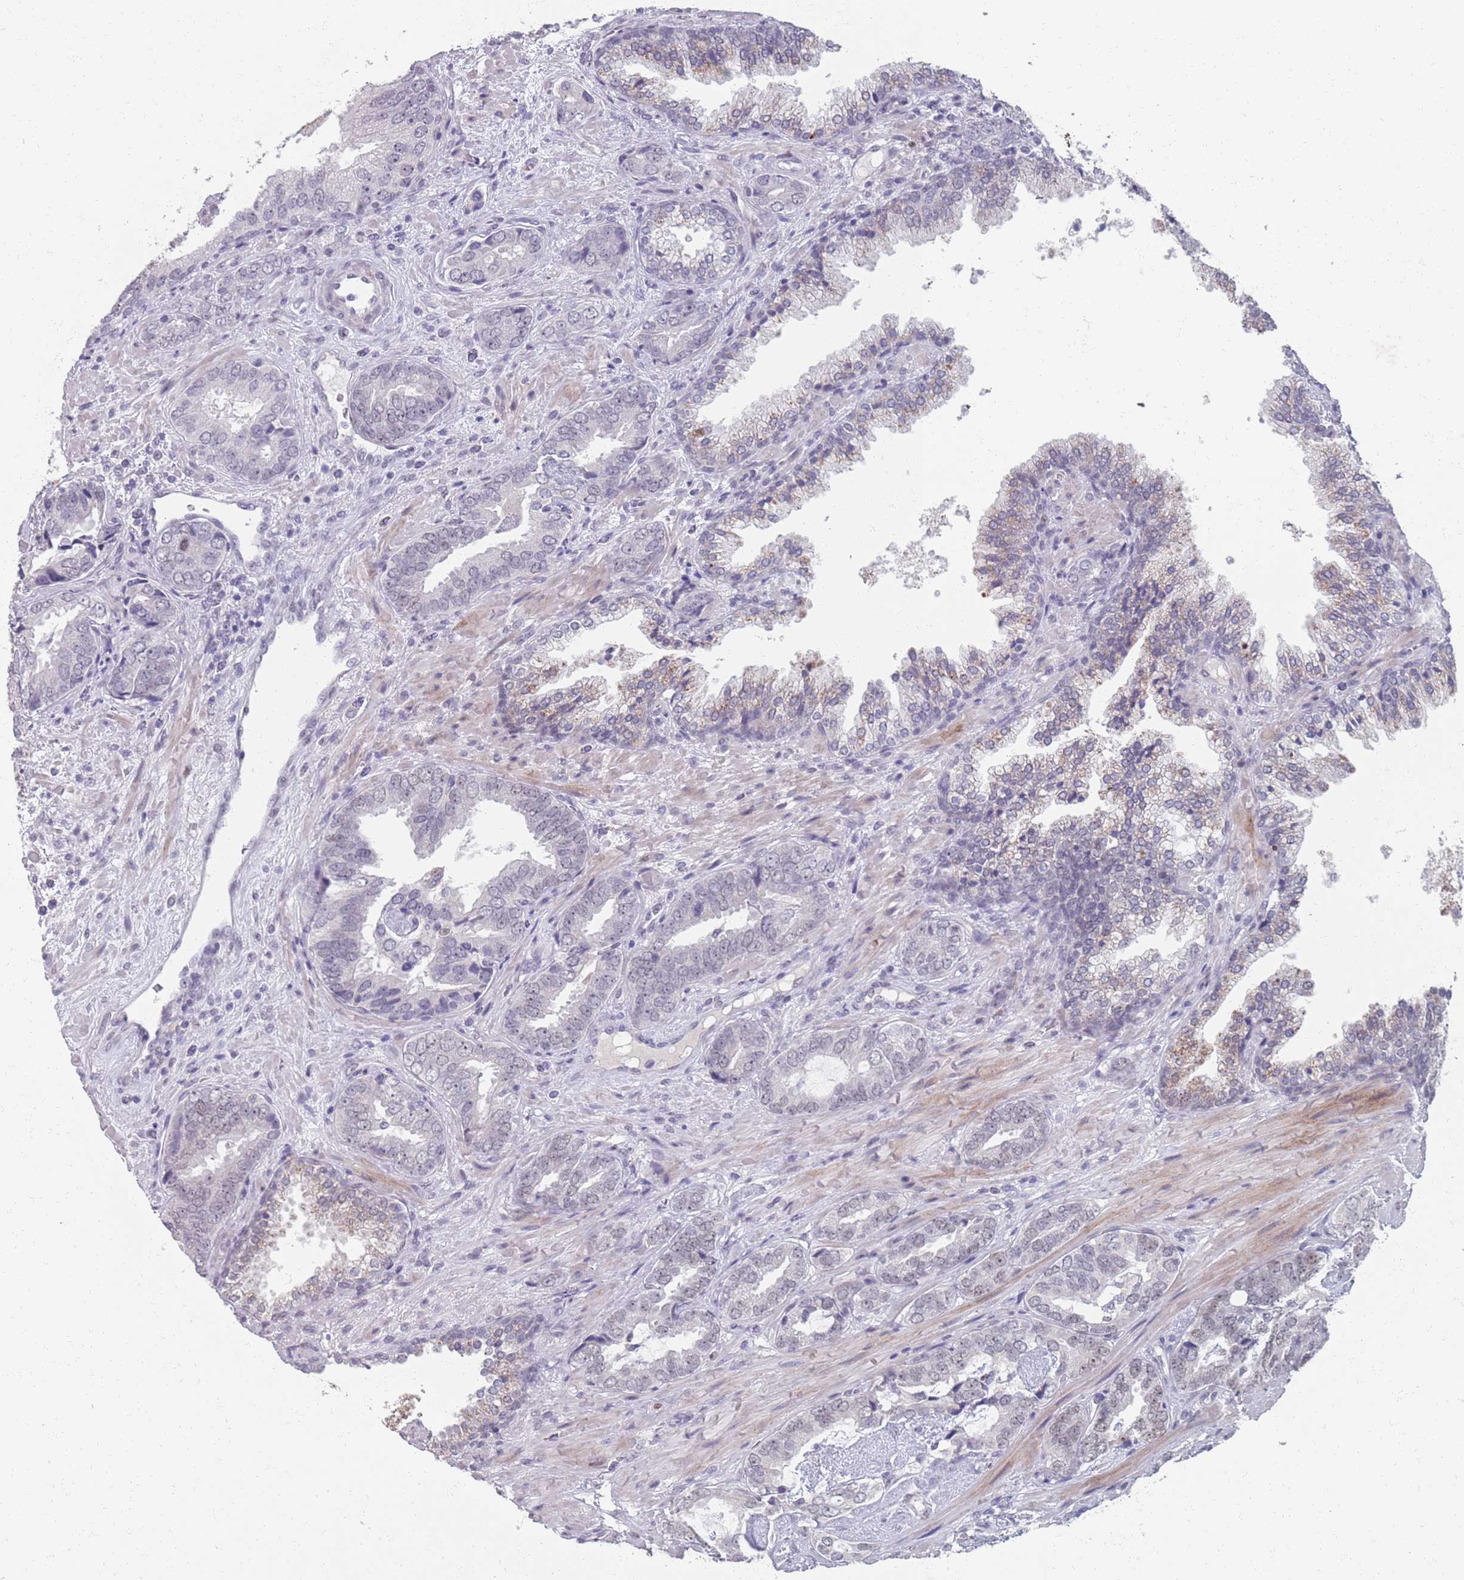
{"staining": {"intensity": "weak", "quantity": "<25%", "location": "nuclear"}, "tissue": "prostate cancer", "cell_type": "Tumor cells", "image_type": "cancer", "snomed": [{"axis": "morphology", "description": "Adenocarcinoma, High grade"}, {"axis": "topography", "description": "Prostate"}], "caption": "An image of prostate cancer stained for a protein shows no brown staining in tumor cells.", "gene": "SAMD1", "patient": {"sex": "male", "age": 71}}